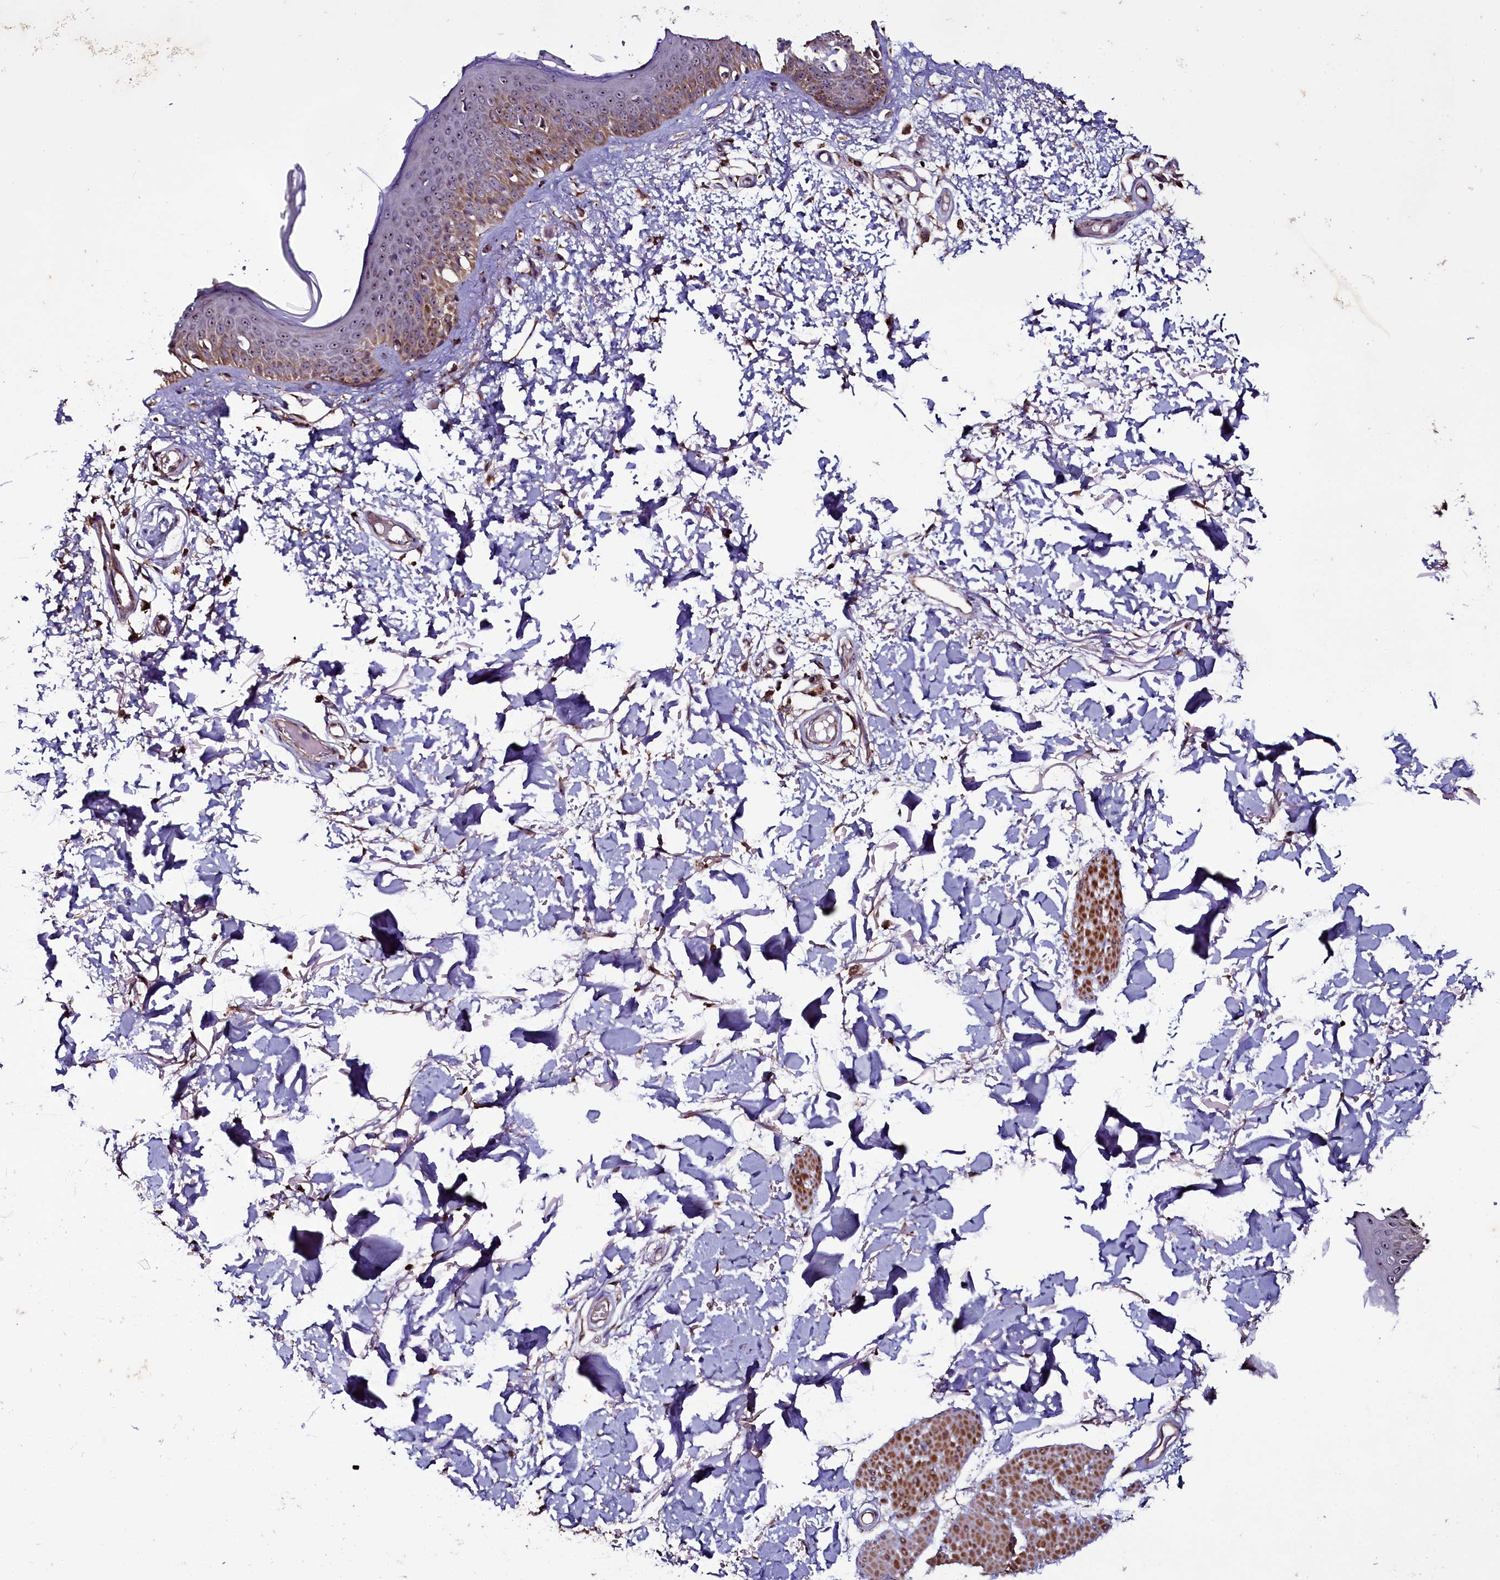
{"staining": {"intensity": "negative", "quantity": "none", "location": "none"}, "tissue": "skin", "cell_type": "Fibroblasts", "image_type": "normal", "snomed": [{"axis": "morphology", "description": "Normal tissue, NOS"}, {"axis": "topography", "description": "Skin"}], "caption": "Protein analysis of normal skin shows no significant expression in fibroblasts.", "gene": "NAA80", "patient": {"sex": "male", "age": 62}}